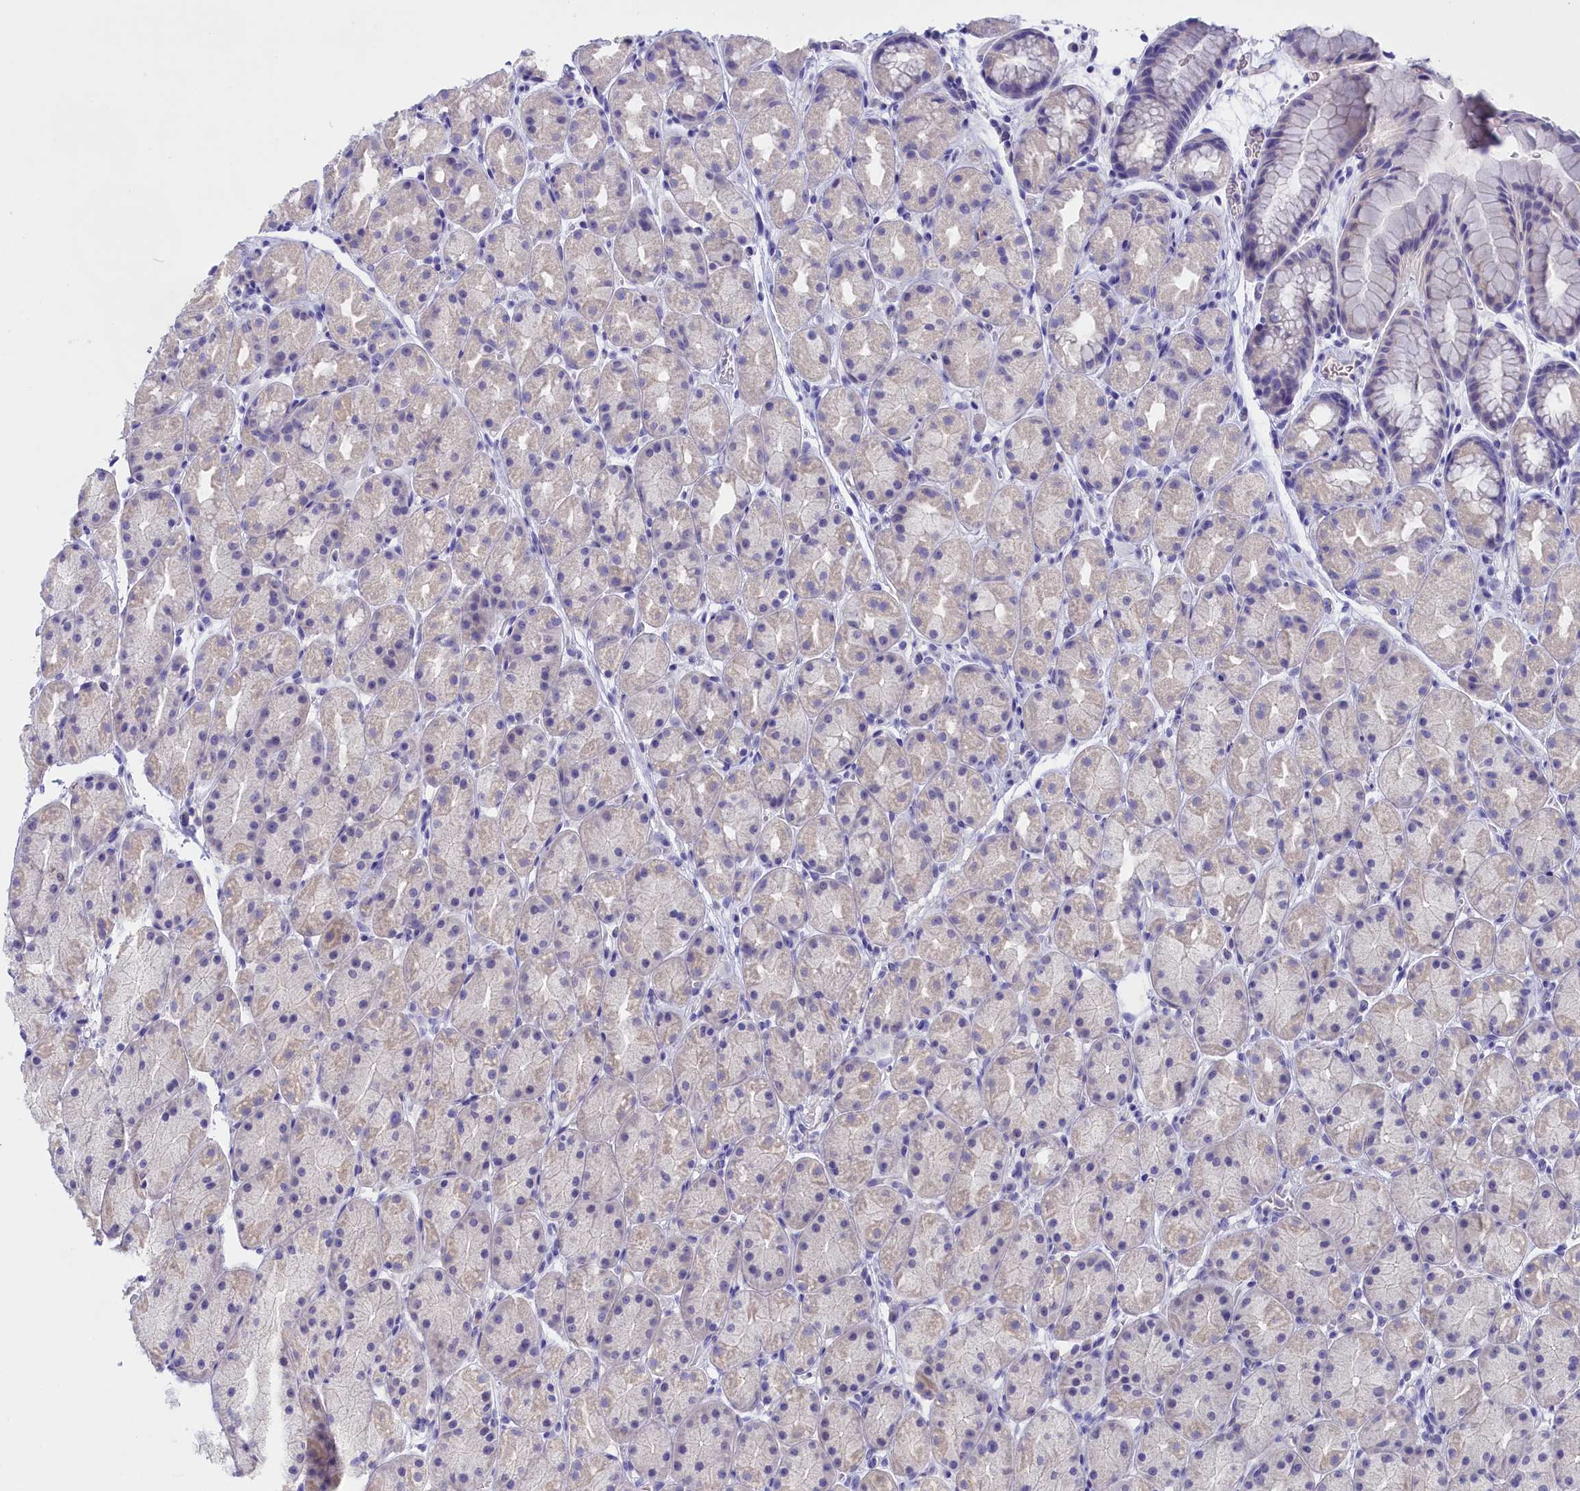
{"staining": {"intensity": "negative", "quantity": "none", "location": "none"}, "tissue": "stomach", "cell_type": "Glandular cells", "image_type": "normal", "snomed": [{"axis": "morphology", "description": "Normal tissue, NOS"}, {"axis": "topography", "description": "Stomach, upper"}, {"axis": "topography", "description": "Stomach"}], "caption": "This is an immunohistochemistry image of normal stomach. There is no staining in glandular cells.", "gene": "ADGRA1", "patient": {"sex": "male", "age": 47}}